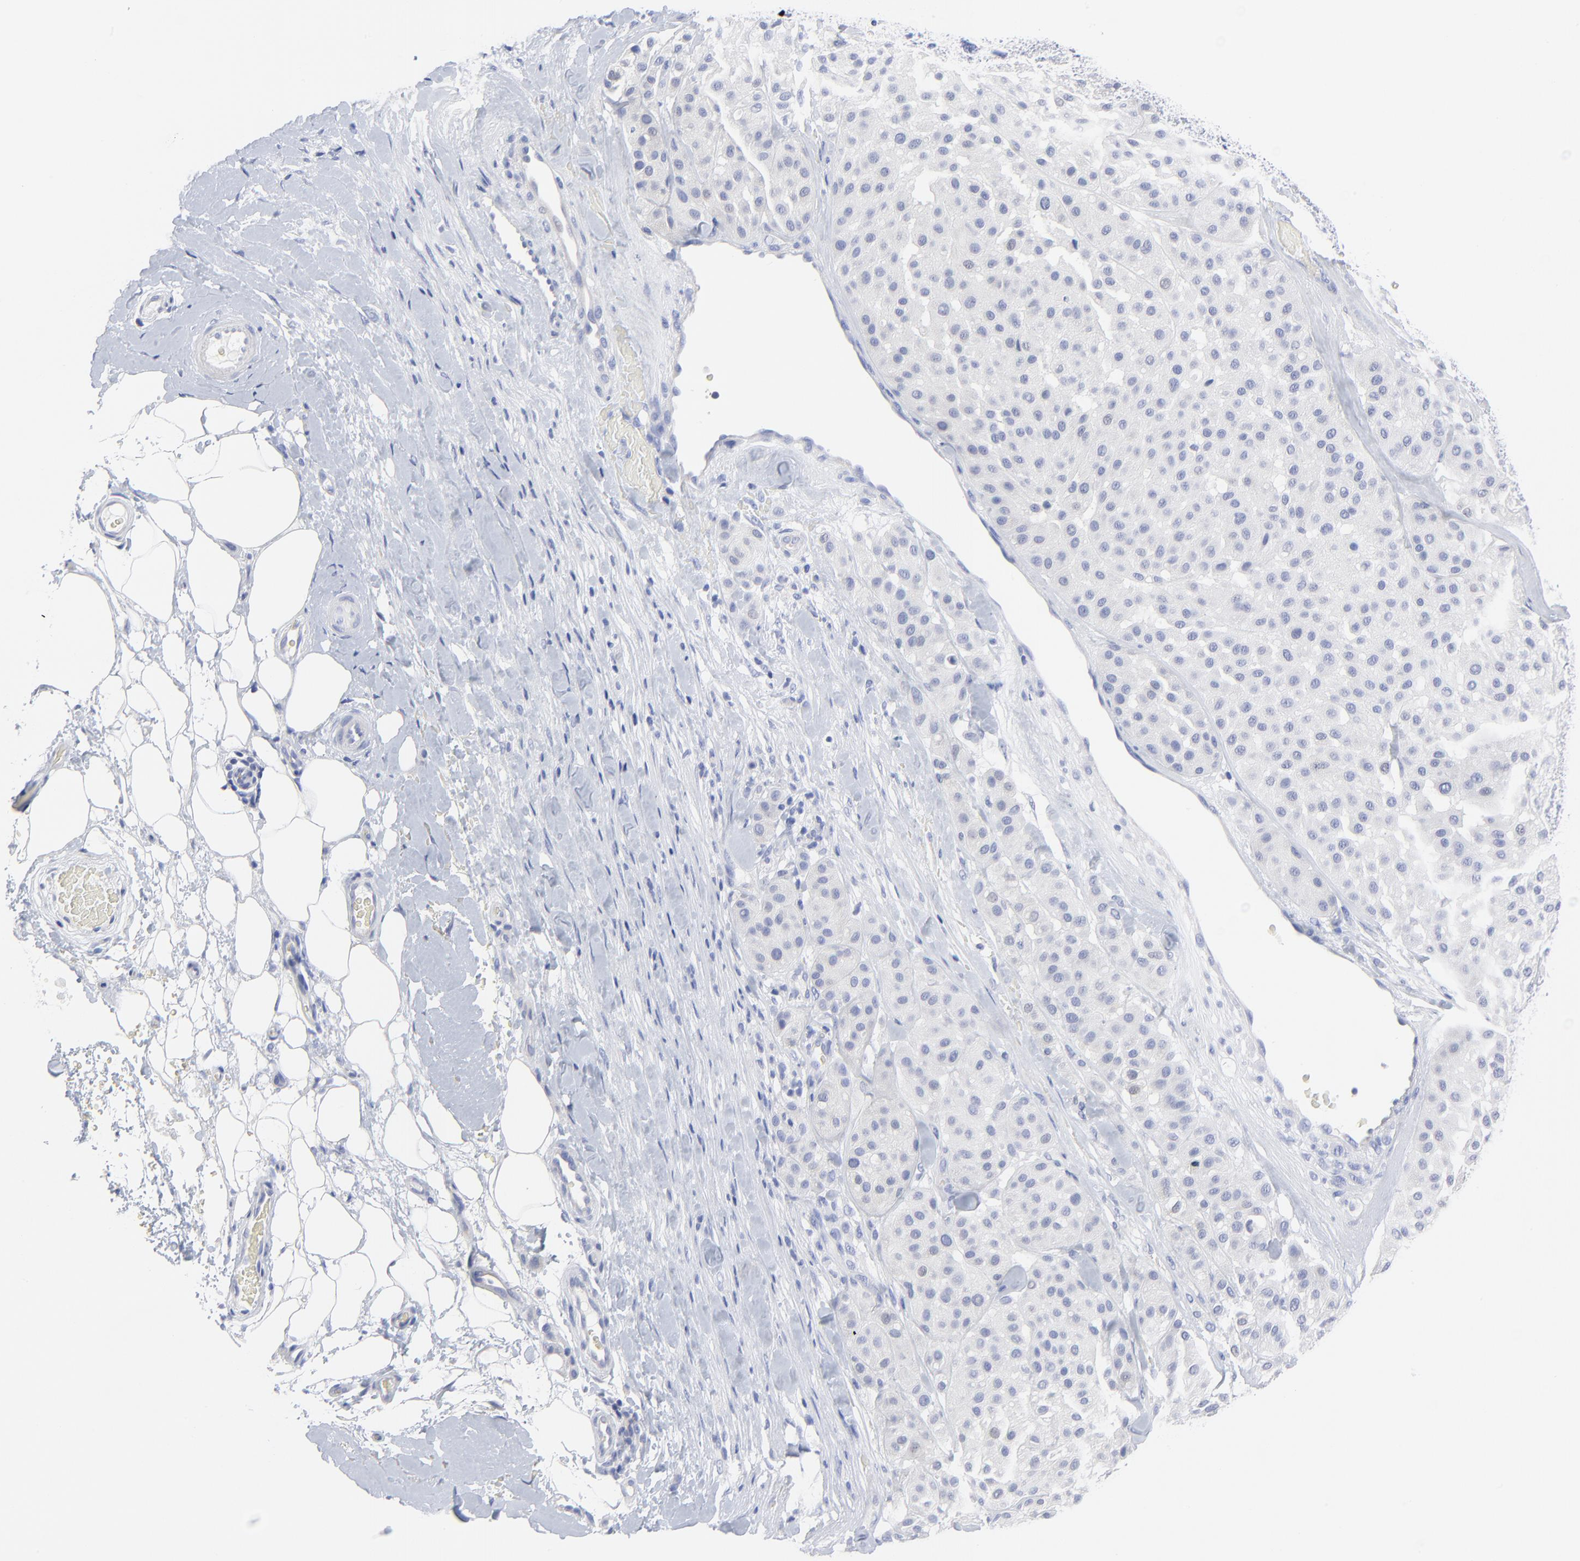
{"staining": {"intensity": "weak", "quantity": "<25%", "location": "nuclear"}, "tissue": "melanoma", "cell_type": "Tumor cells", "image_type": "cancer", "snomed": [{"axis": "morphology", "description": "Normal tissue, NOS"}, {"axis": "morphology", "description": "Malignant melanoma, Metastatic site"}, {"axis": "topography", "description": "Skin"}], "caption": "Immunohistochemical staining of melanoma demonstrates no significant positivity in tumor cells.", "gene": "PSD3", "patient": {"sex": "male", "age": 41}}